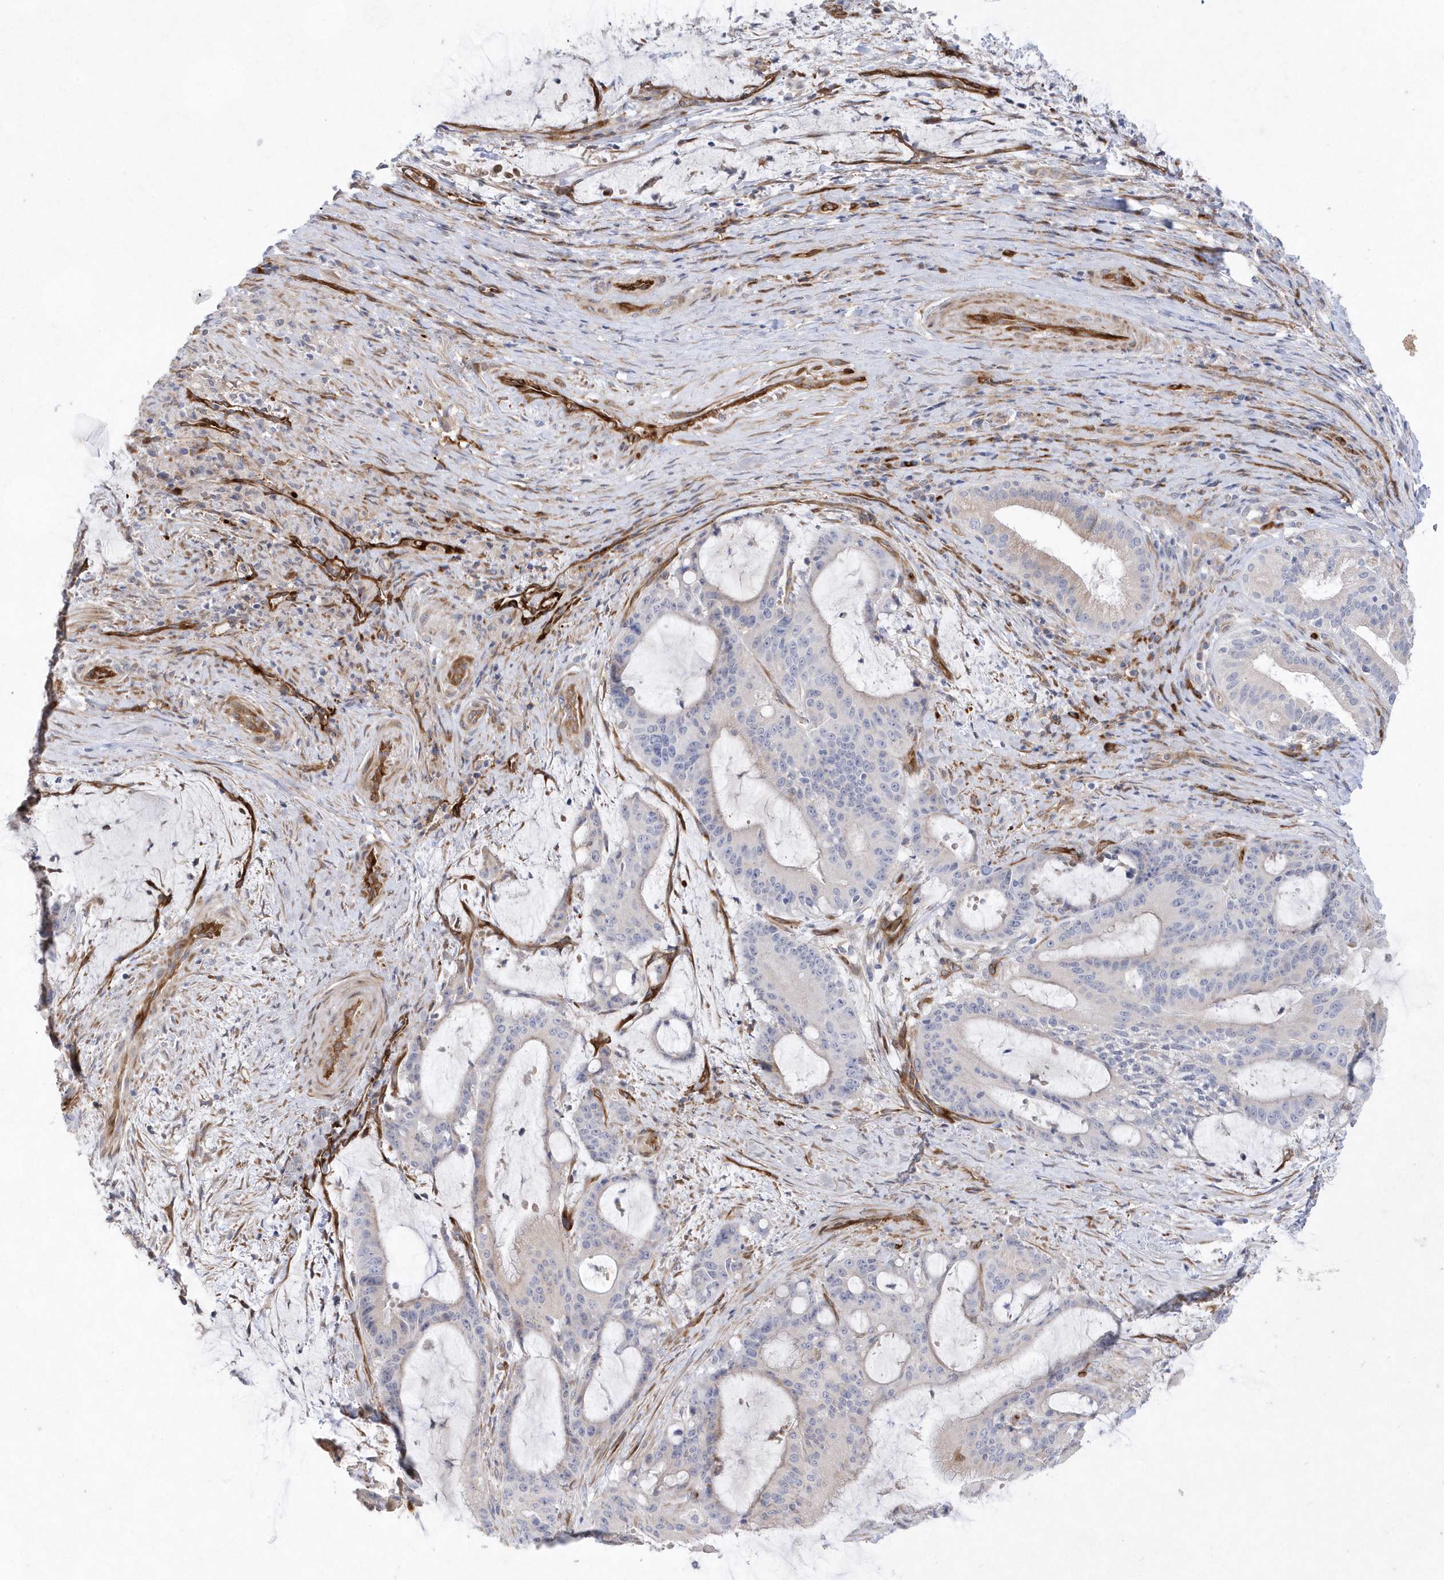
{"staining": {"intensity": "negative", "quantity": "none", "location": "none"}, "tissue": "liver cancer", "cell_type": "Tumor cells", "image_type": "cancer", "snomed": [{"axis": "morphology", "description": "Normal tissue, NOS"}, {"axis": "morphology", "description": "Cholangiocarcinoma"}, {"axis": "topography", "description": "Liver"}, {"axis": "topography", "description": "Peripheral nerve tissue"}], "caption": "High power microscopy histopathology image of an immunohistochemistry (IHC) histopathology image of liver cancer (cholangiocarcinoma), revealing no significant positivity in tumor cells. (Stains: DAB immunohistochemistry with hematoxylin counter stain, Microscopy: brightfield microscopy at high magnification).", "gene": "TMEM132B", "patient": {"sex": "female", "age": 73}}